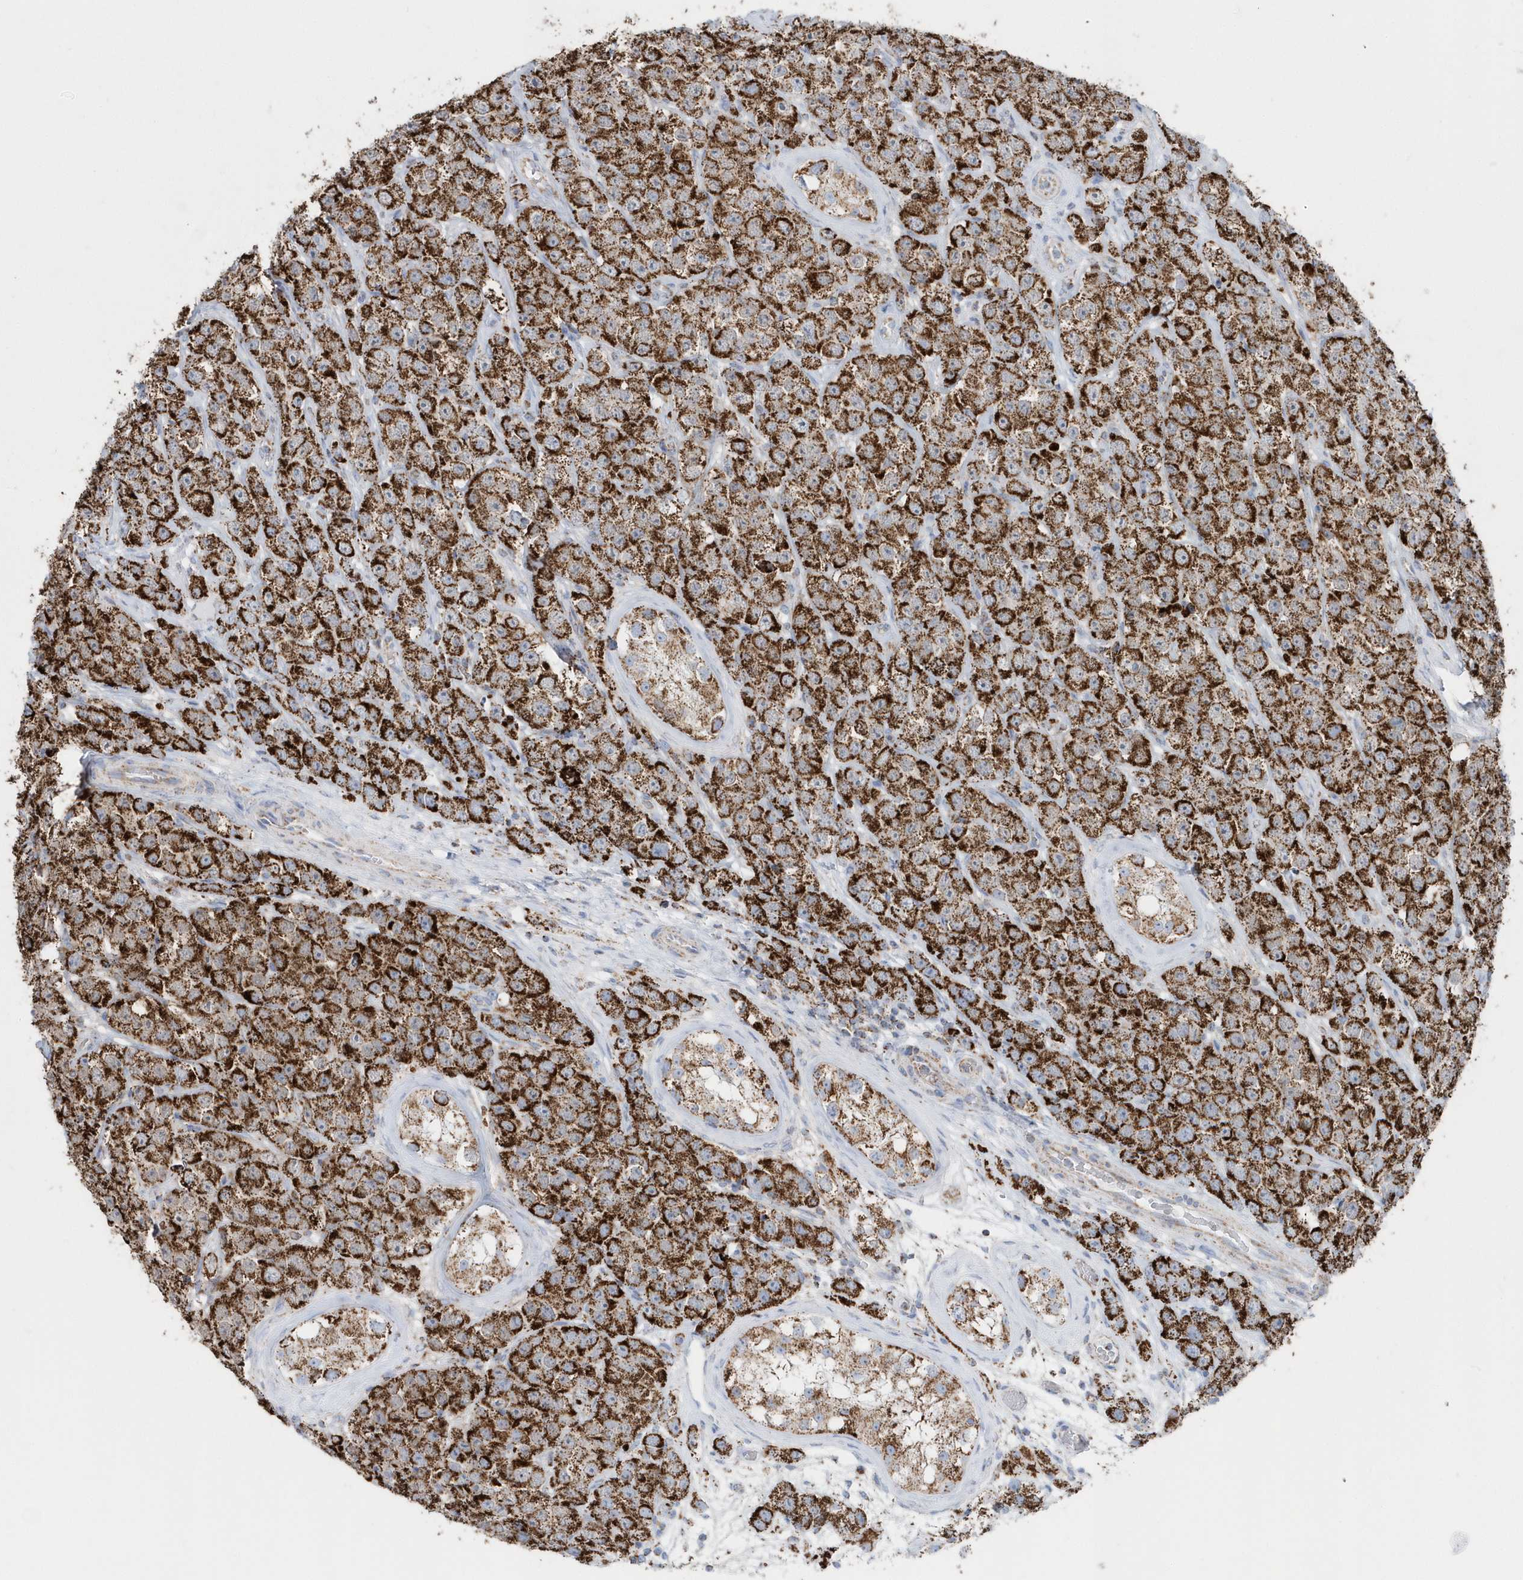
{"staining": {"intensity": "strong", "quantity": ">75%", "location": "cytoplasmic/membranous"}, "tissue": "testis cancer", "cell_type": "Tumor cells", "image_type": "cancer", "snomed": [{"axis": "morphology", "description": "Seminoma, NOS"}, {"axis": "topography", "description": "Testis"}], "caption": "An immunohistochemistry (IHC) micrograph of neoplastic tissue is shown. Protein staining in brown shows strong cytoplasmic/membranous positivity in seminoma (testis) within tumor cells.", "gene": "TMCO6", "patient": {"sex": "male", "age": 28}}